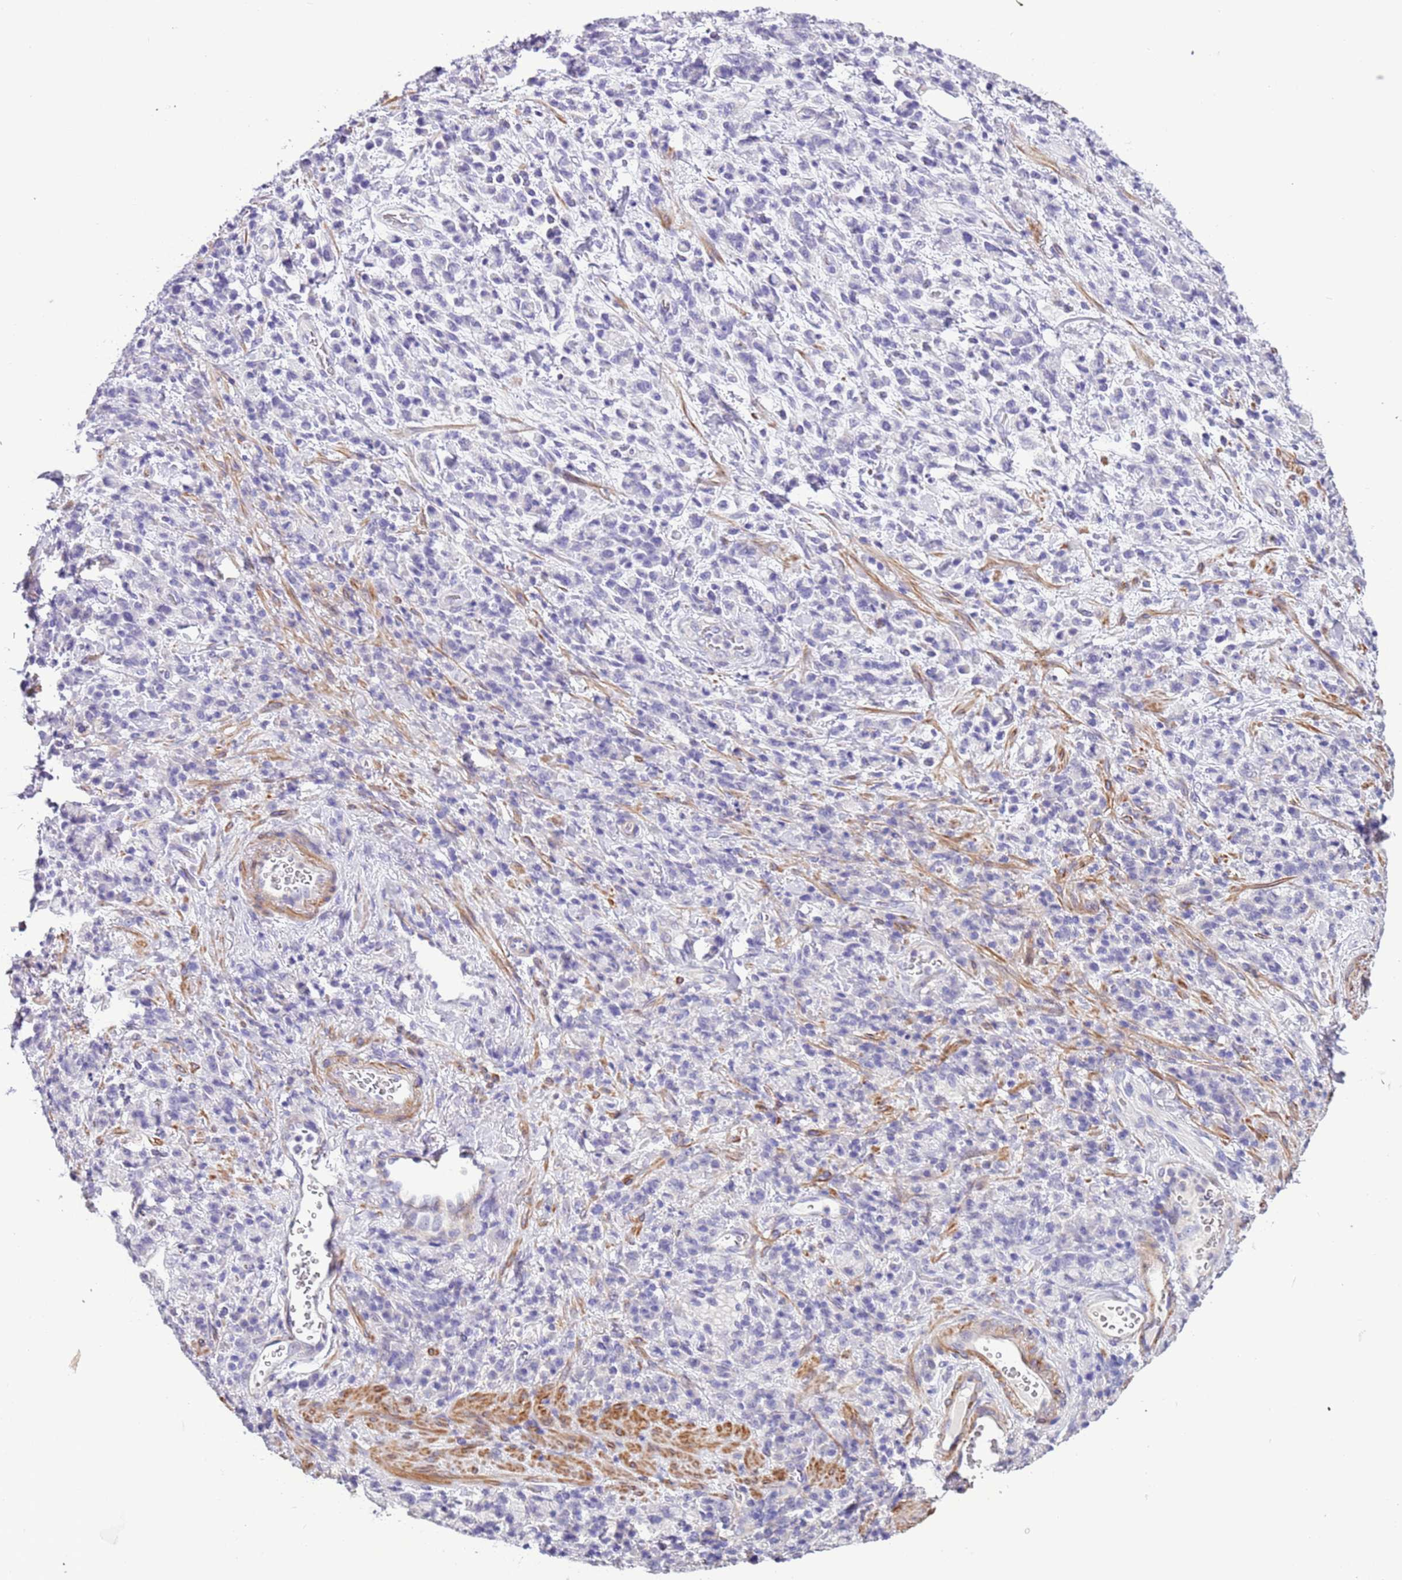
{"staining": {"intensity": "negative", "quantity": "none", "location": "none"}, "tissue": "stomach cancer", "cell_type": "Tumor cells", "image_type": "cancer", "snomed": [{"axis": "morphology", "description": "Adenocarcinoma, NOS"}, {"axis": "topography", "description": "Stomach"}], "caption": "Tumor cells are negative for brown protein staining in stomach cancer.", "gene": "PCGF2", "patient": {"sex": "male", "age": 76}}